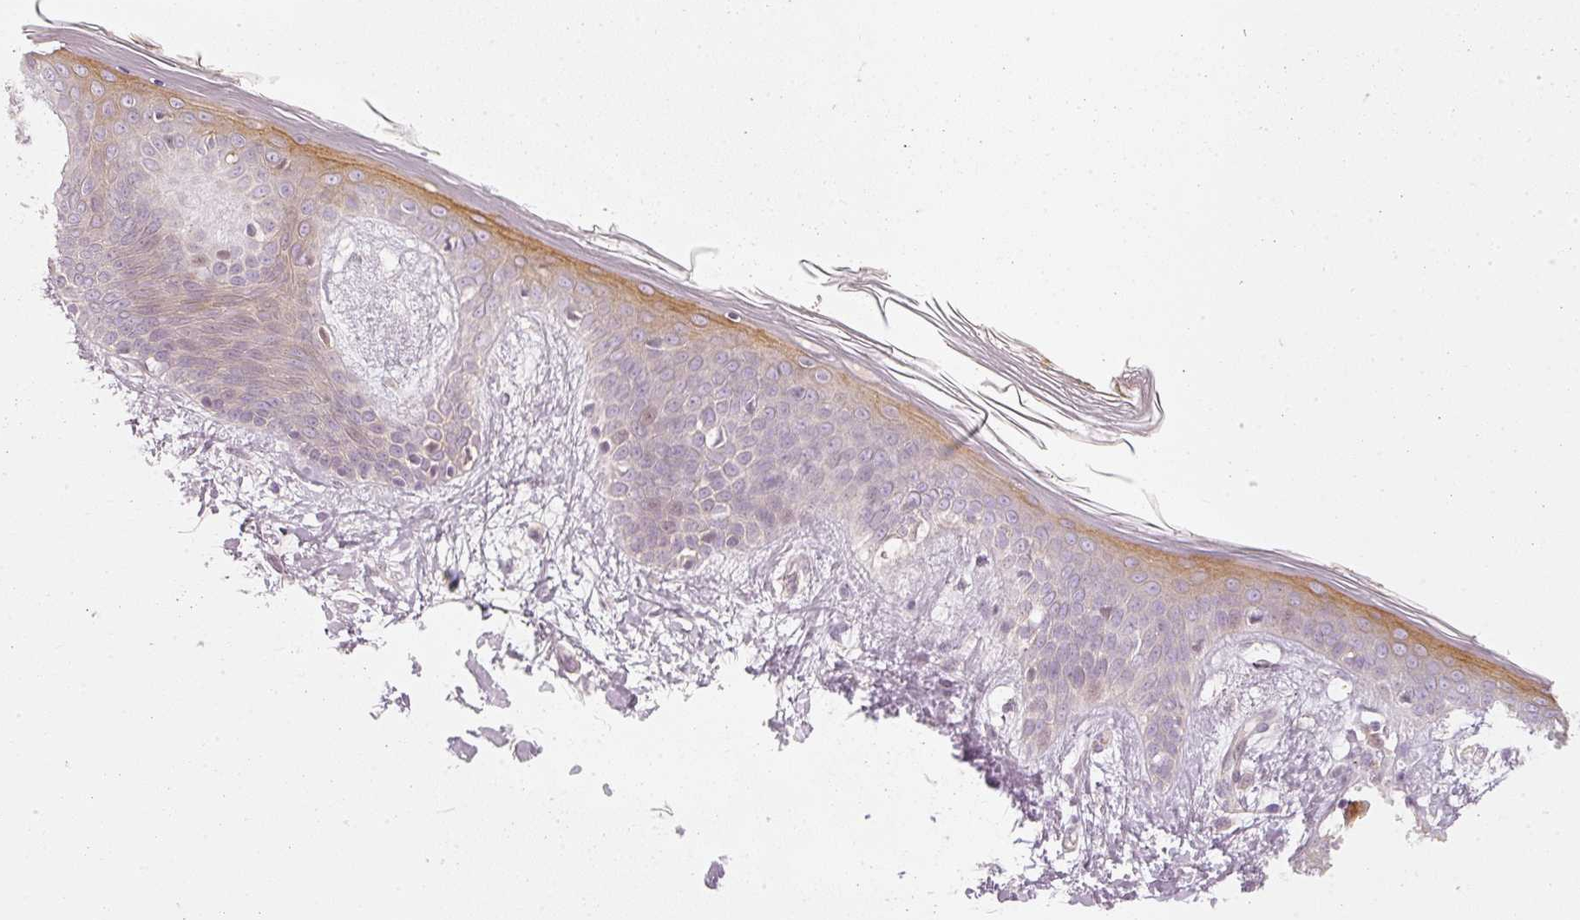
{"staining": {"intensity": "negative", "quantity": "none", "location": "none"}, "tissue": "skin", "cell_type": "Fibroblasts", "image_type": "normal", "snomed": [{"axis": "morphology", "description": "Normal tissue, NOS"}, {"axis": "topography", "description": "Skin"}], "caption": "Skin stained for a protein using IHC displays no positivity fibroblasts.", "gene": "DAPP1", "patient": {"sex": "female", "age": 34}}